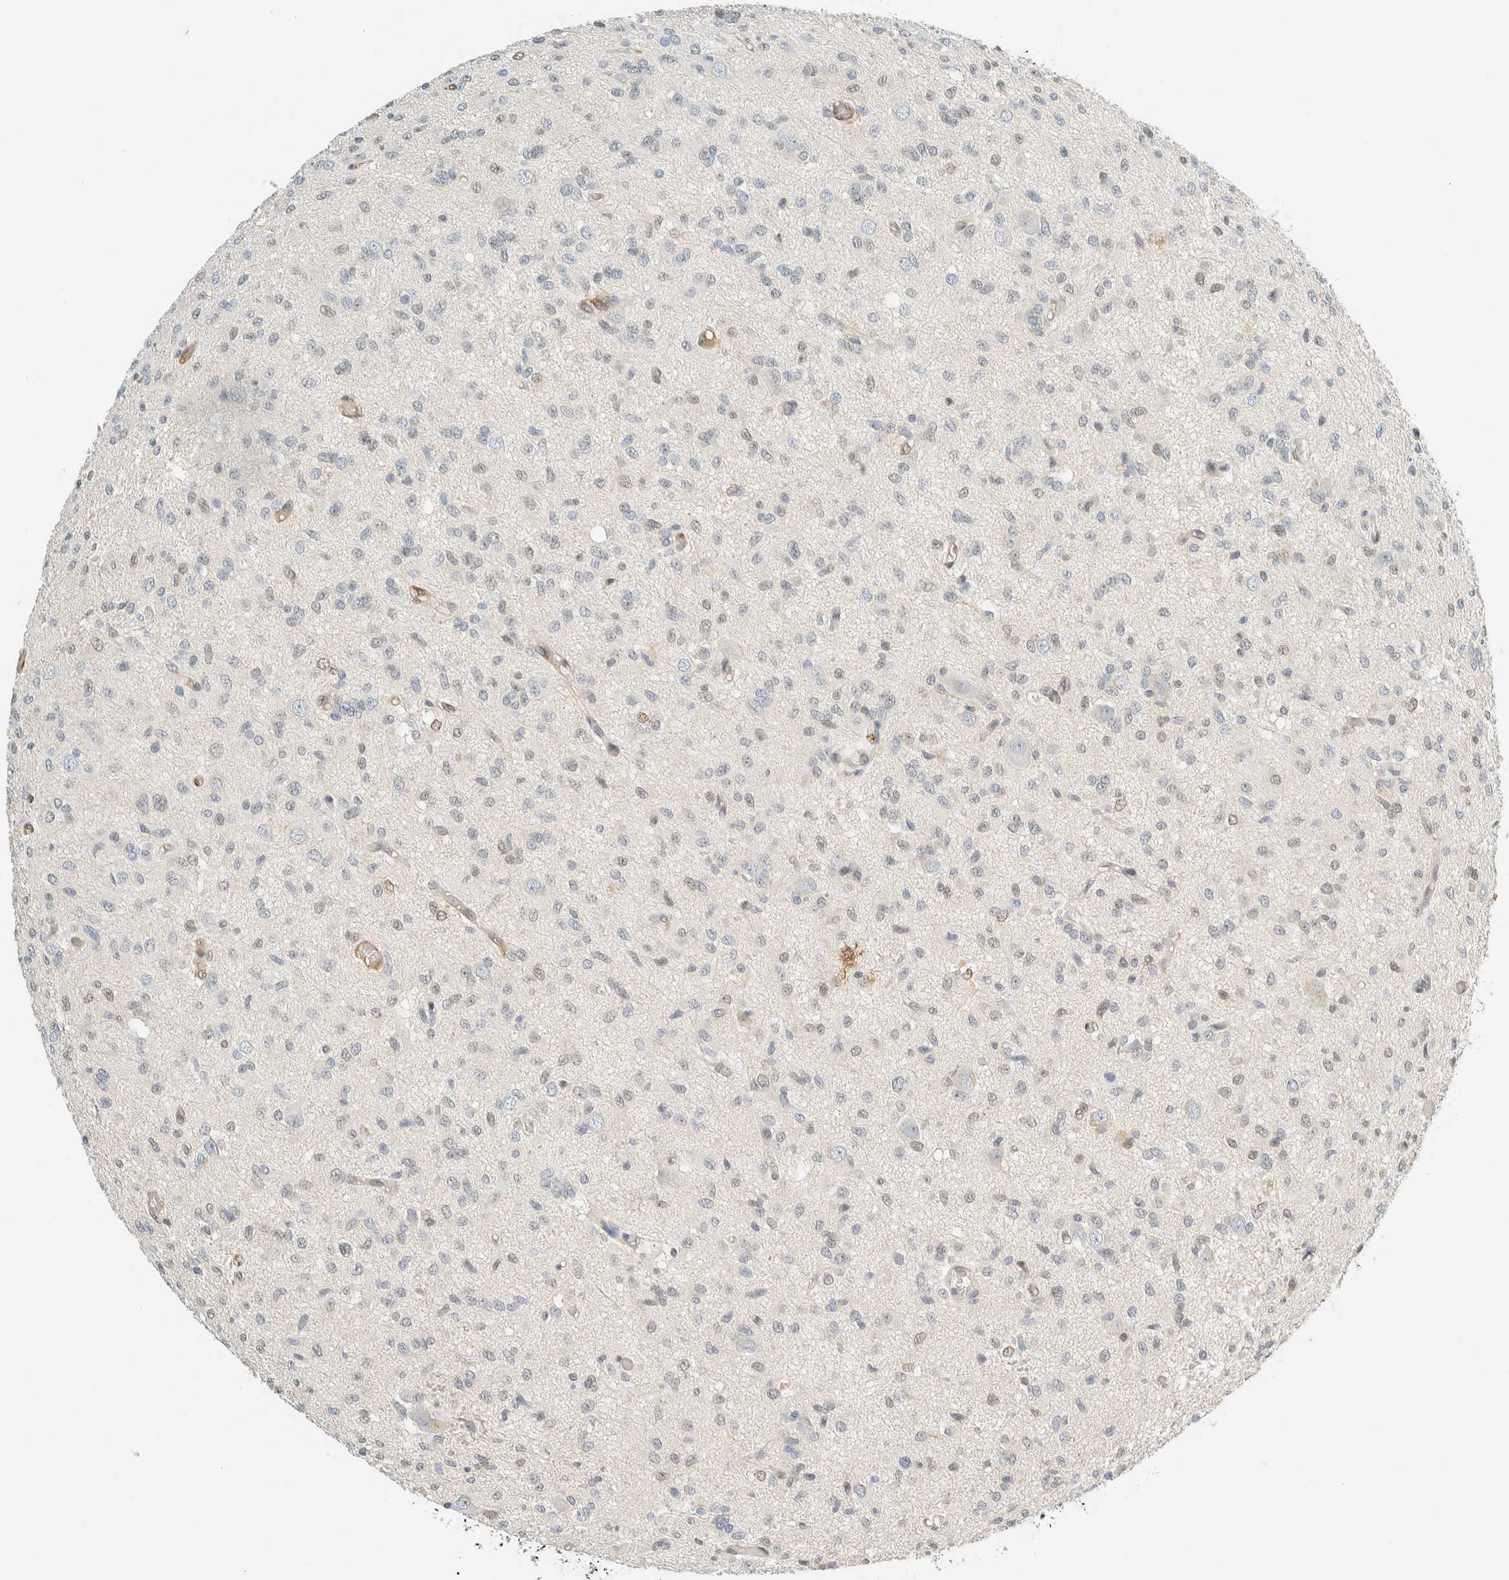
{"staining": {"intensity": "negative", "quantity": "none", "location": "none"}, "tissue": "glioma", "cell_type": "Tumor cells", "image_type": "cancer", "snomed": [{"axis": "morphology", "description": "Glioma, malignant, High grade"}, {"axis": "topography", "description": "Brain"}], "caption": "High magnification brightfield microscopy of malignant glioma (high-grade) stained with DAB (brown) and counterstained with hematoxylin (blue): tumor cells show no significant staining.", "gene": "TSTD2", "patient": {"sex": "female", "age": 59}}